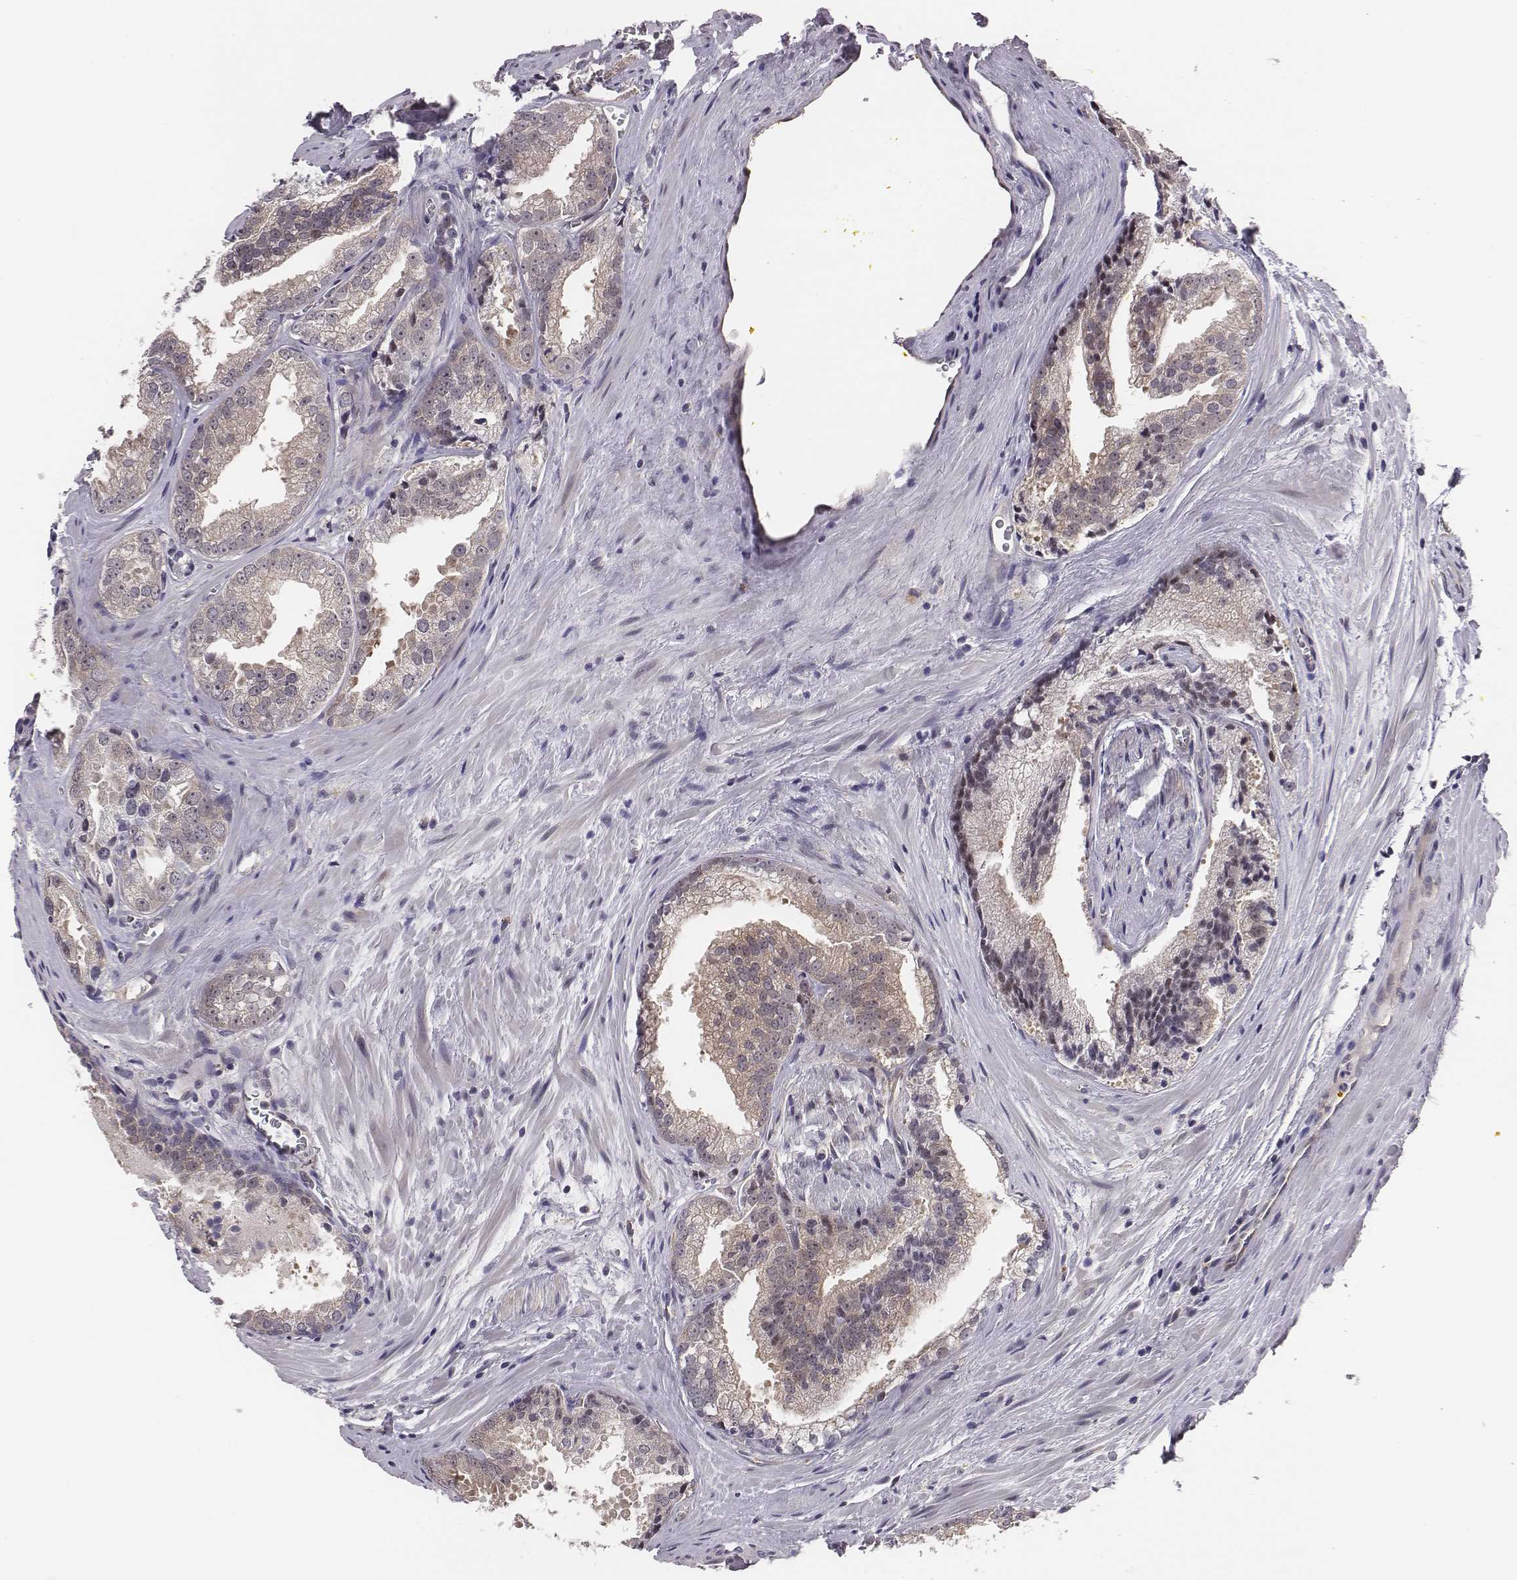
{"staining": {"intensity": "weak", "quantity": "<25%", "location": "cytoplasmic/membranous"}, "tissue": "prostate cancer", "cell_type": "Tumor cells", "image_type": "cancer", "snomed": [{"axis": "morphology", "description": "Adenocarcinoma, NOS"}, {"axis": "morphology", "description": "Adenocarcinoma, High grade"}, {"axis": "topography", "description": "Prostate"}], "caption": "High magnification brightfield microscopy of prostate adenocarcinoma (high-grade) stained with DAB (brown) and counterstained with hematoxylin (blue): tumor cells show no significant staining.", "gene": "SMURF2", "patient": {"sex": "male", "age": 70}}